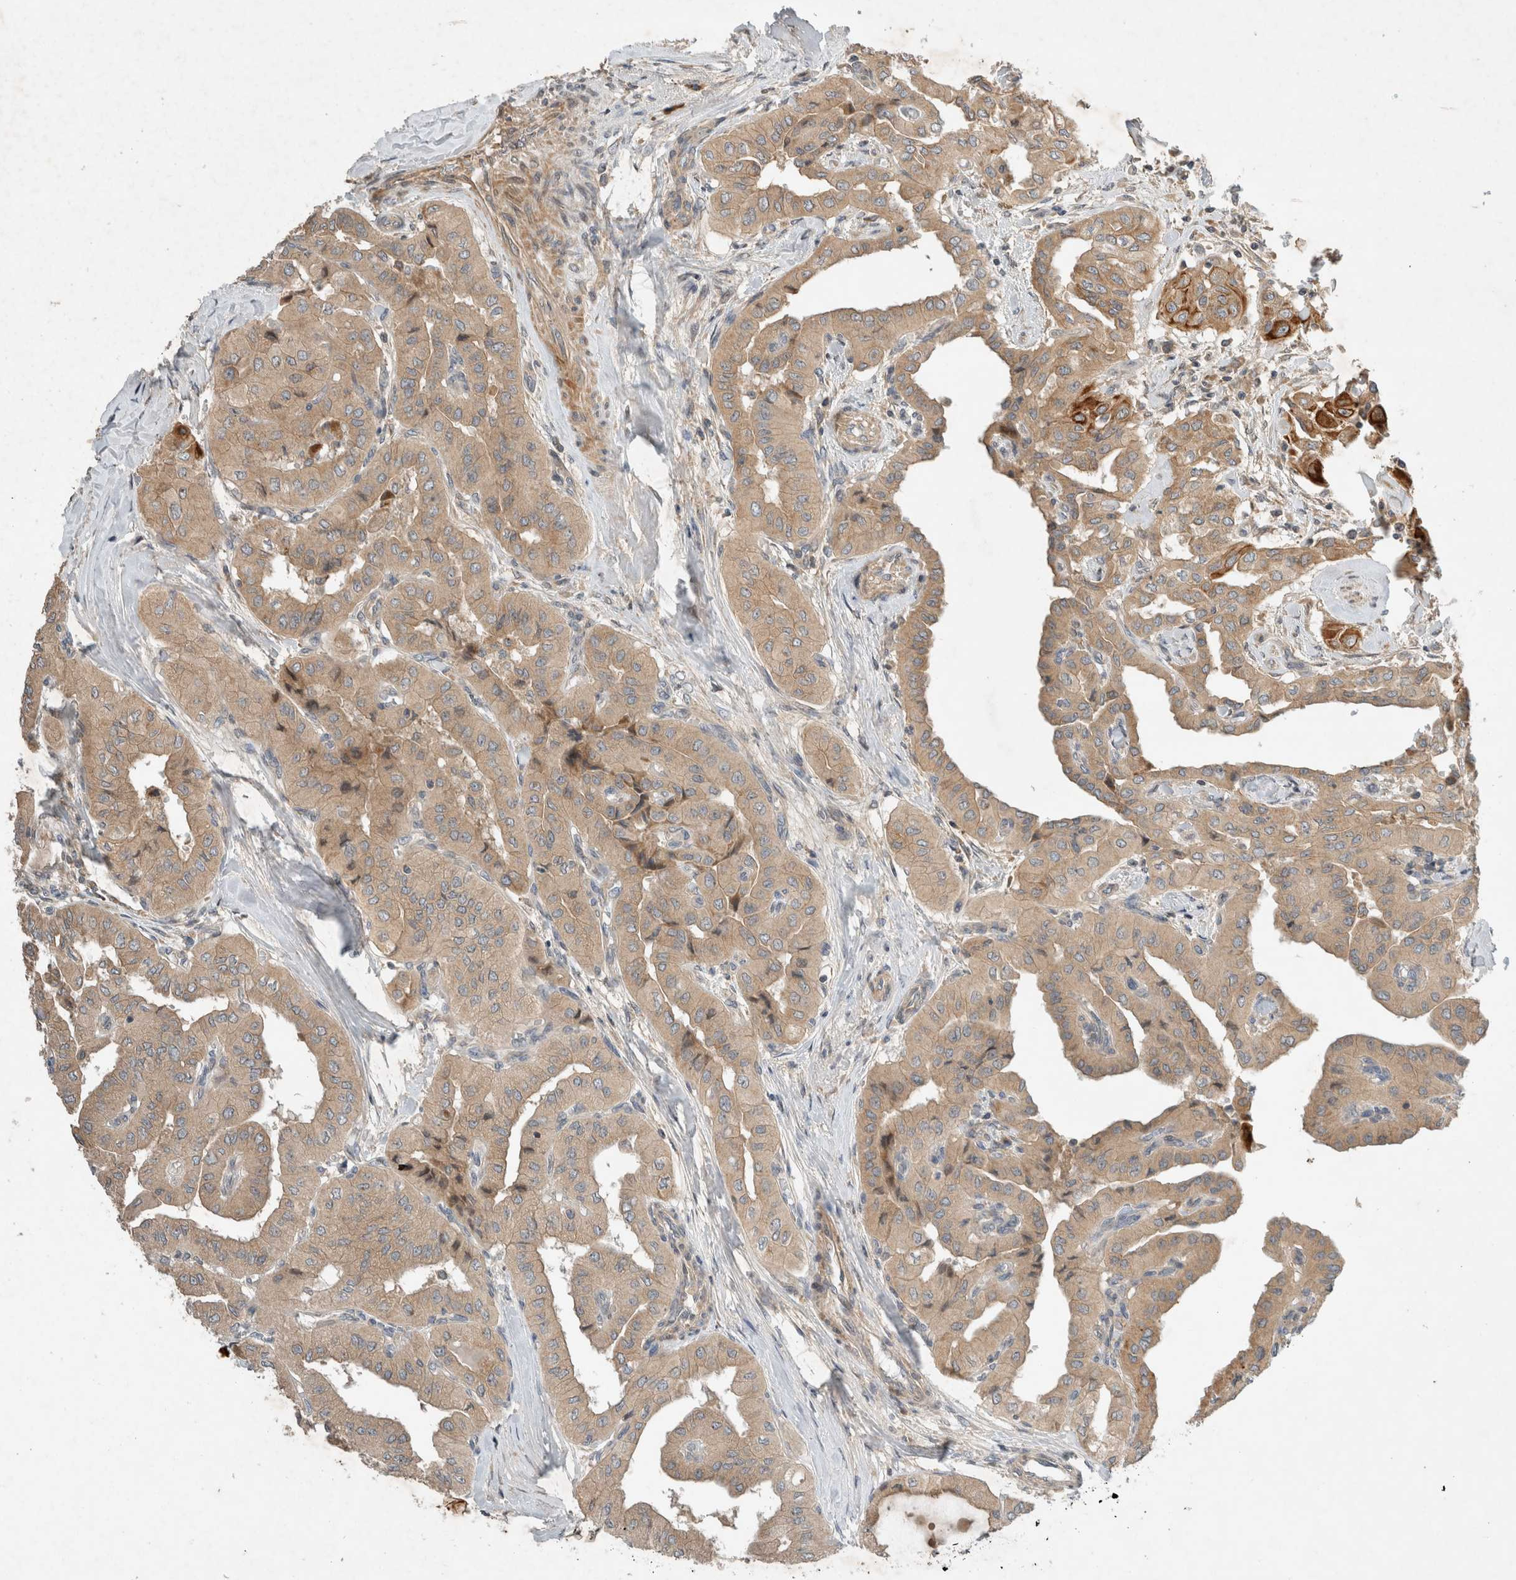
{"staining": {"intensity": "strong", "quantity": "<25%", "location": "cytoplasmic/membranous"}, "tissue": "thyroid cancer", "cell_type": "Tumor cells", "image_type": "cancer", "snomed": [{"axis": "morphology", "description": "Papillary adenocarcinoma, NOS"}, {"axis": "topography", "description": "Thyroid gland"}], "caption": "Immunohistochemical staining of thyroid cancer (papillary adenocarcinoma) exhibits strong cytoplasmic/membranous protein expression in about <25% of tumor cells.", "gene": "ARMC9", "patient": {"sex": "female", "age": 59}}